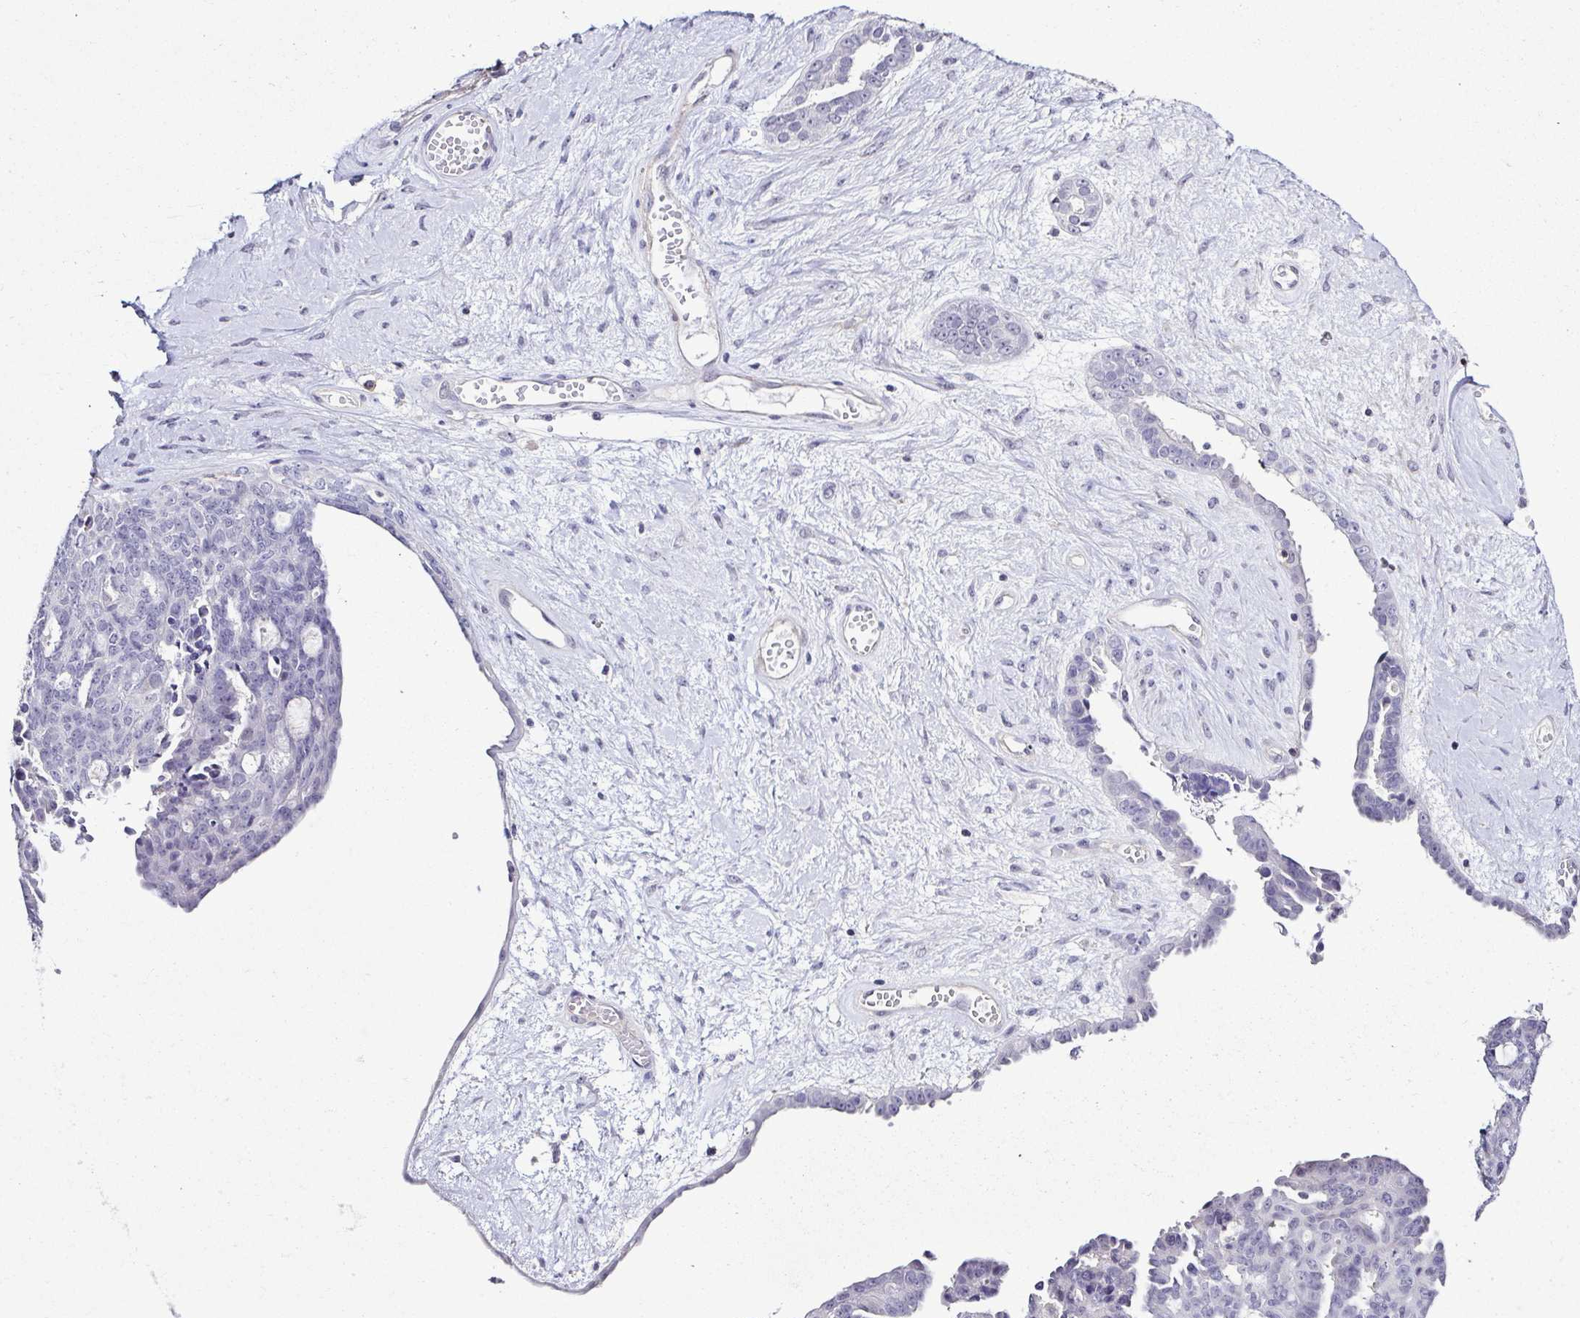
{"staining": {"intensity": "negative", "quantity": "none", "location": "none"}, "tissue": "ovarian cancer", "cell_type": "Tumor cells", "image_type": "cancer", "snomed": [{"axis": "morphology", "description": "Cystadenocarcinoma, serous, NOS"}, {"axis": "topography", "description": "Ovary"}], "caption": "High power microscopy photomicrograph of an immunohistochemistry (IHC) histopathology image of serous cystadenocarcinoma (ovarian), revealing no significant expression in tumor cells.", "gene": "TNNT2", "patient": {"sex": "female", "age": 71}}